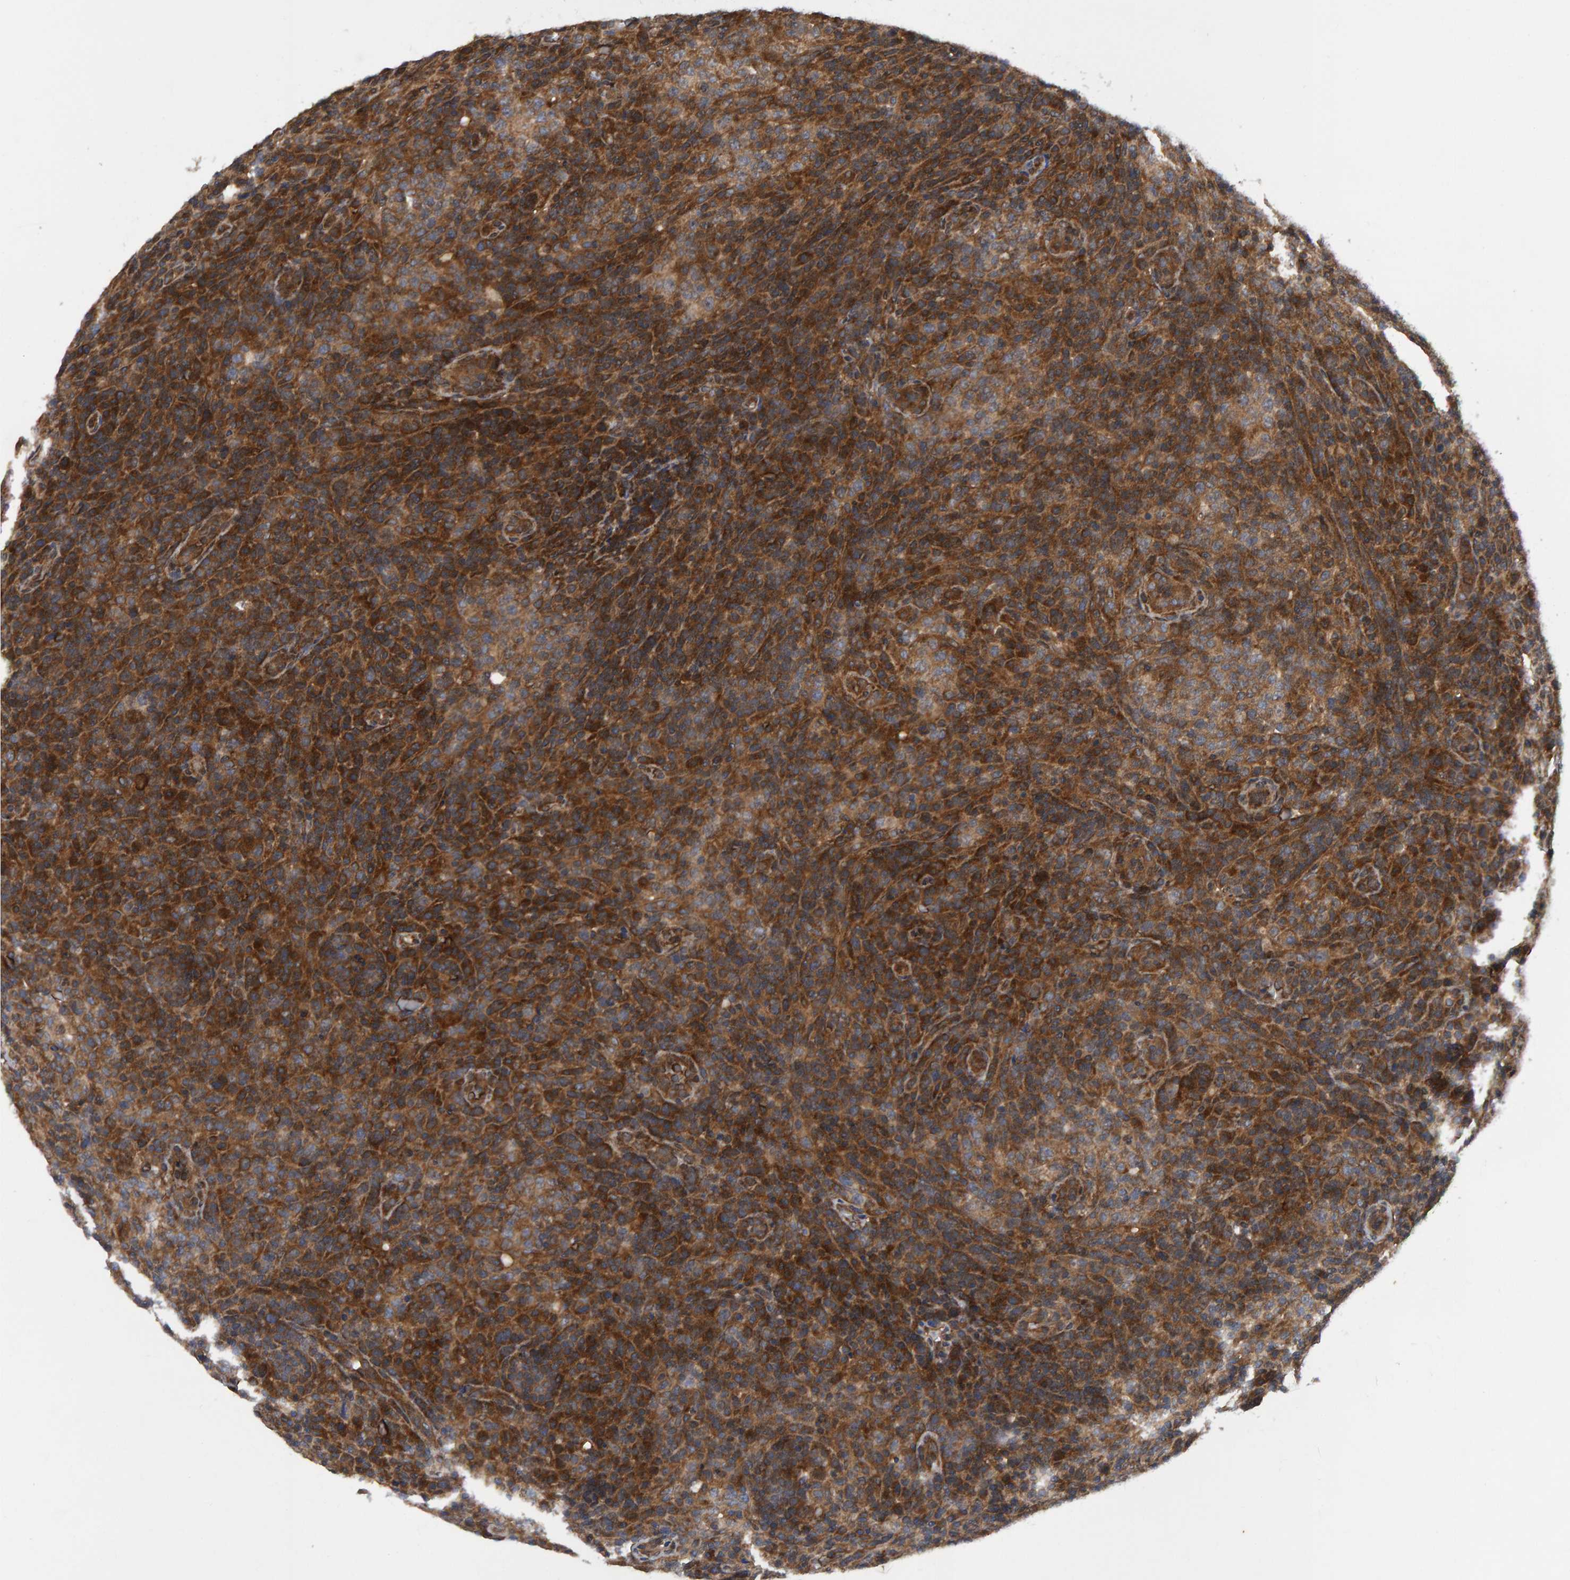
{"staining": {"intensity": "moderate", "quantity": ">75%", "location": "cytoplasmic/membranous"}, "tissue": "lymphoma", "cell_type": "Tumor cells", "image_type": "cancer", "snomed": [{"axis": "morphology", "description": "Malignant lymphoma, non-Hodgkin's type, High grade"}, {"axis": "topography", "description": "Lymph node"}], "caption": "IHC (DAB) staining of malignant lymphoma, non-Hodgkin's type (high-grade) demonstrates moderate cytoplasmic/membranous protein expression in approximately >75% of tumor cells.", "gene": "GAB2", "patient": {"sex": "female", "age": 76}}